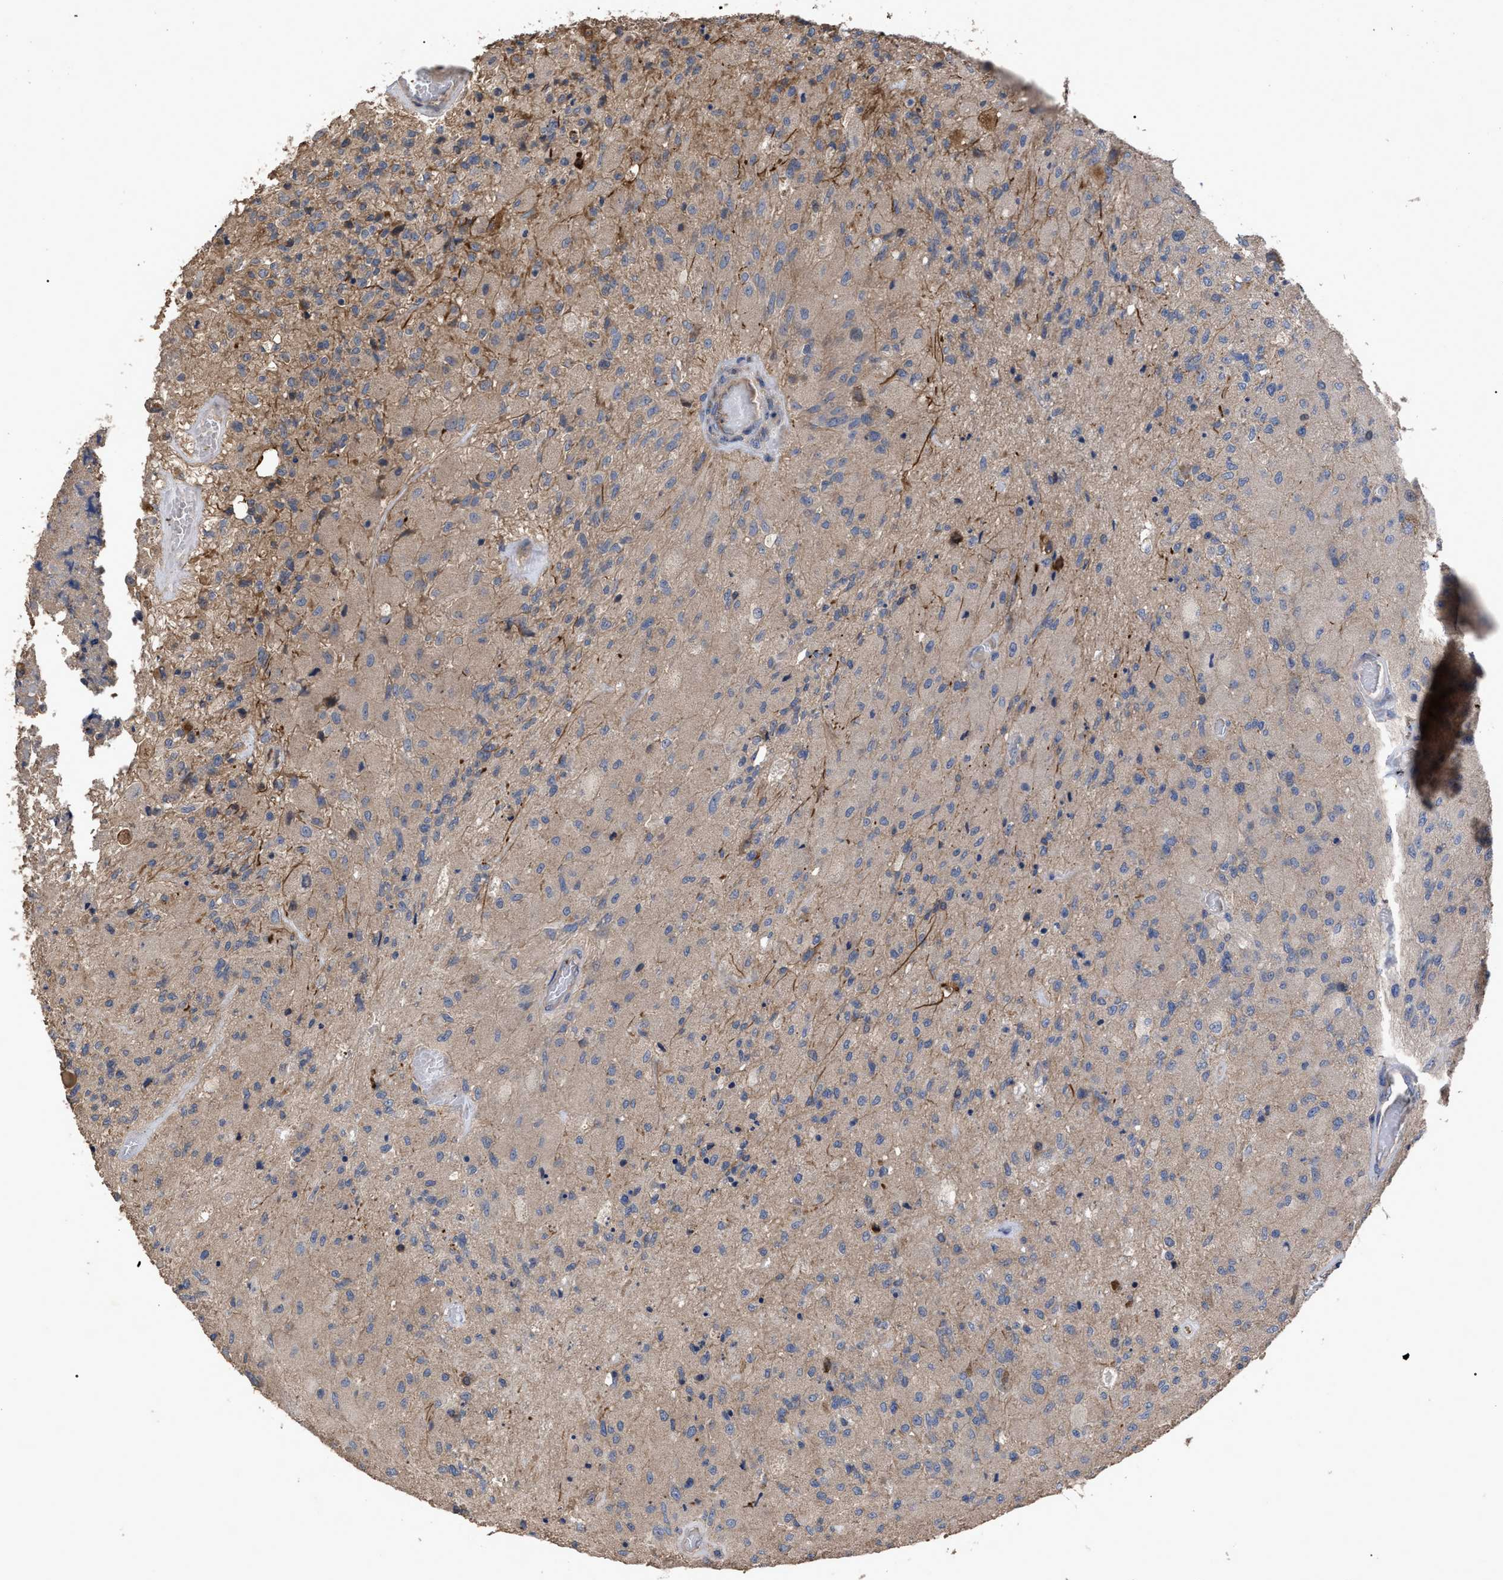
{"staining": {"intensity": "weak", "quantity": "25%-75%", "location": "cytoplasmic/membranous"}, "tissue": "glioma", "cell_type": "Tumor cells", "image_type": "cancer", "snomed": [{"axis": "morphology", "description": "Normal tissue, NOS"}, {"axis": "morphology", "description": "Glioma, malignant, High grade"}, {"axis": "topography", "description": "Cerebral cortex"}], "caption": "The photomicrograph reveals immunohistochemical staining of glioma. There is weak cytoplasmic/membranous expression is seen in about 25%-75% of tumor cells.", "gene": "BTN2A1", "patient": {"sex": "male", "age": 77}}